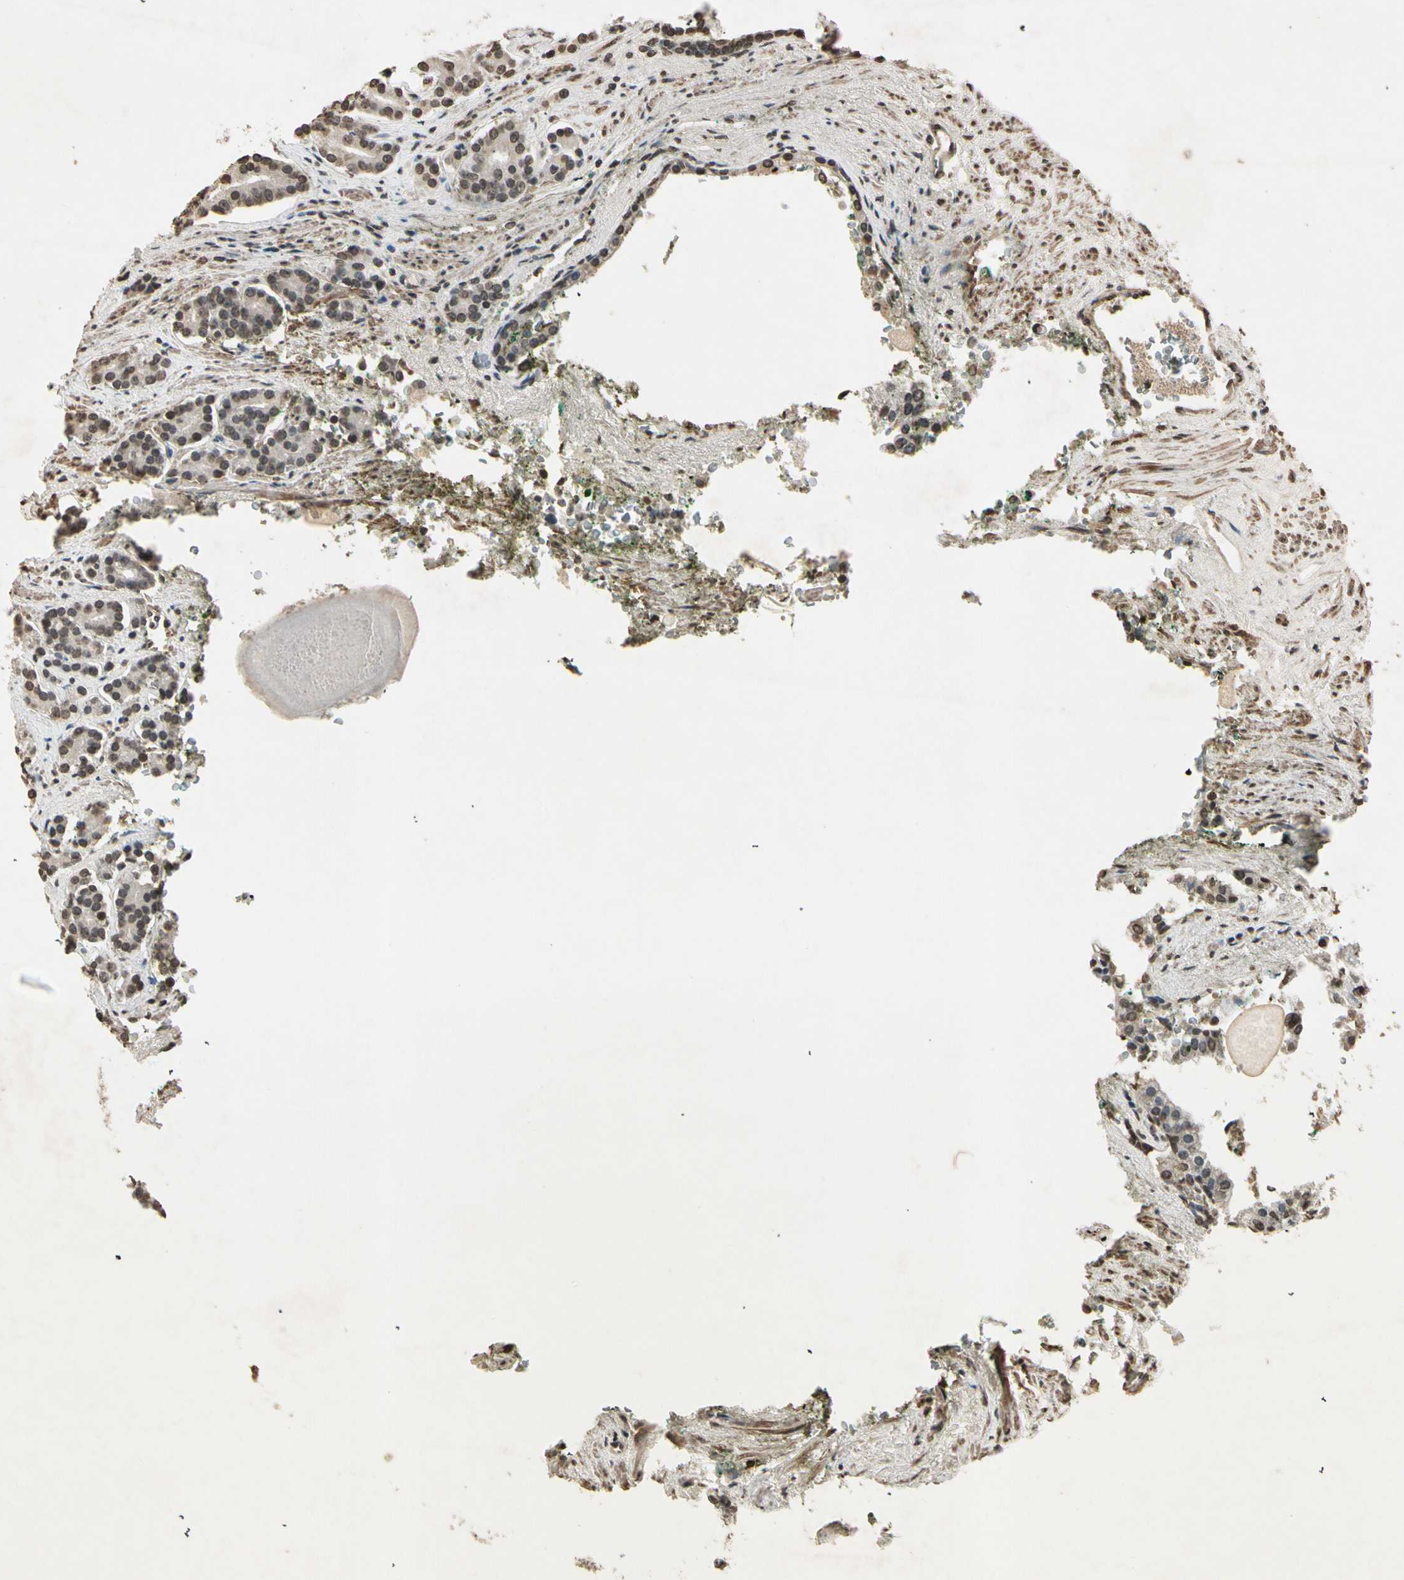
{"staining": {"intensity": "weak", "quantity": "<25%", "location": "nuclear"}, "tissue": "prostate cancer", "cell_type": "Tumor cells", "image_type": "cancer", "snomed": [{"axis": "morphology", "description": "Adenocarcinoma, Low grade"}, {"axis": "topography", "description": "Prostate"}], "caption": "High power microscopy image of an IHC histopathology image of prostate adenocarcinoma (low-grade), revealing no significant positivity in tumor cells.", "gene": "TOP1", "patient": {"sex": "male", "age": 63}}